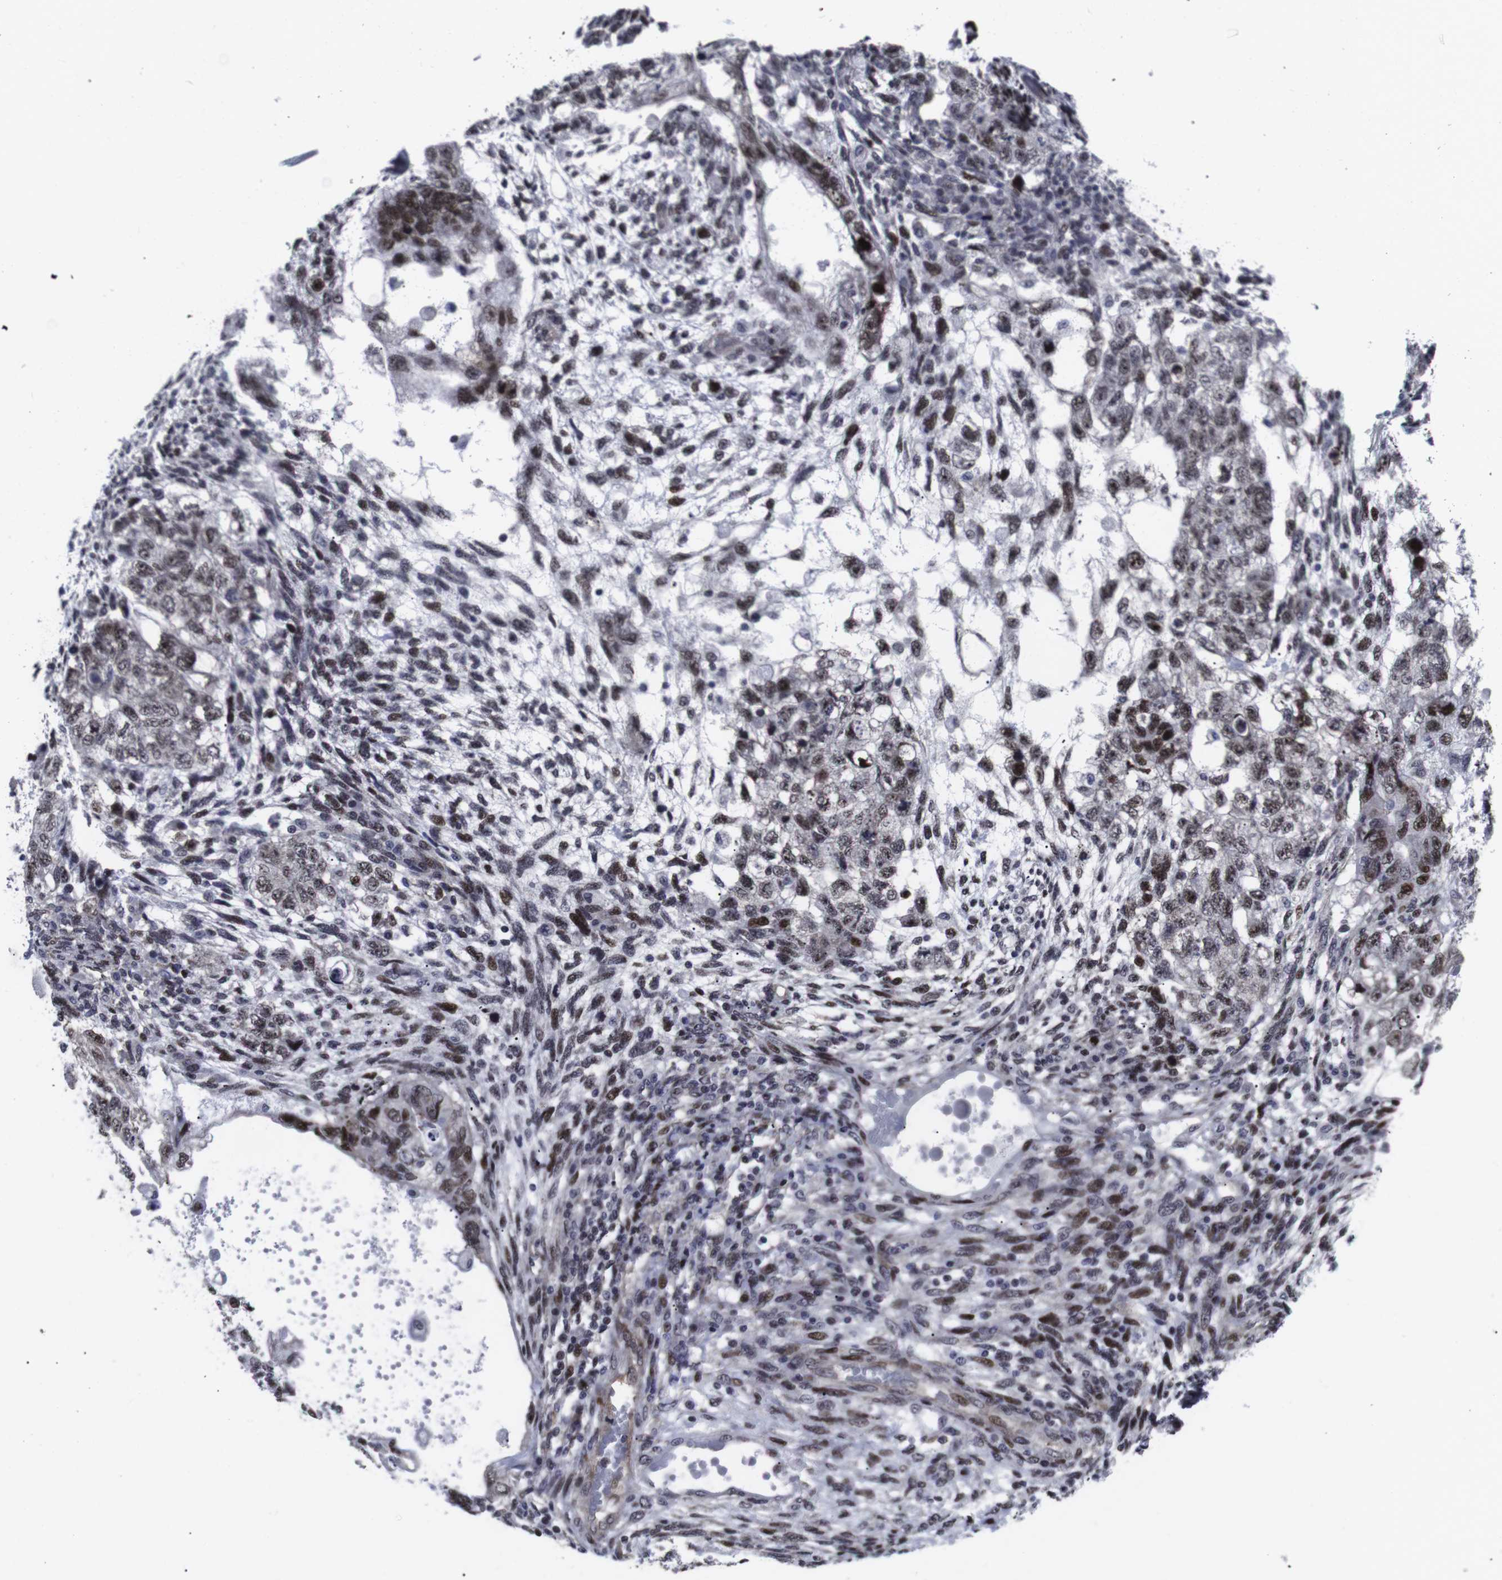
{"staining": {"intensity": "moderate", "quantity": ">75%", "location": "nuclear"}, "tissue": "testis cancer", "cell_type": "Tumor cells", "image_type": "cancer", "snomed": [{"axis": "morphology", "description": "Normal tissue, NOS"}, {"axis": "morphology", "description": "Carcinoma, Embryonal, NOS"}, {"axis": "topography", "description": "Testis"}], "caption": "A brown stain shows moderate nuclear staining of a protein in testis cancer (embryonal carcinoma) tumor cells.", "gene": "MLH1", "patient": {"sex": "male", "age": 36}}